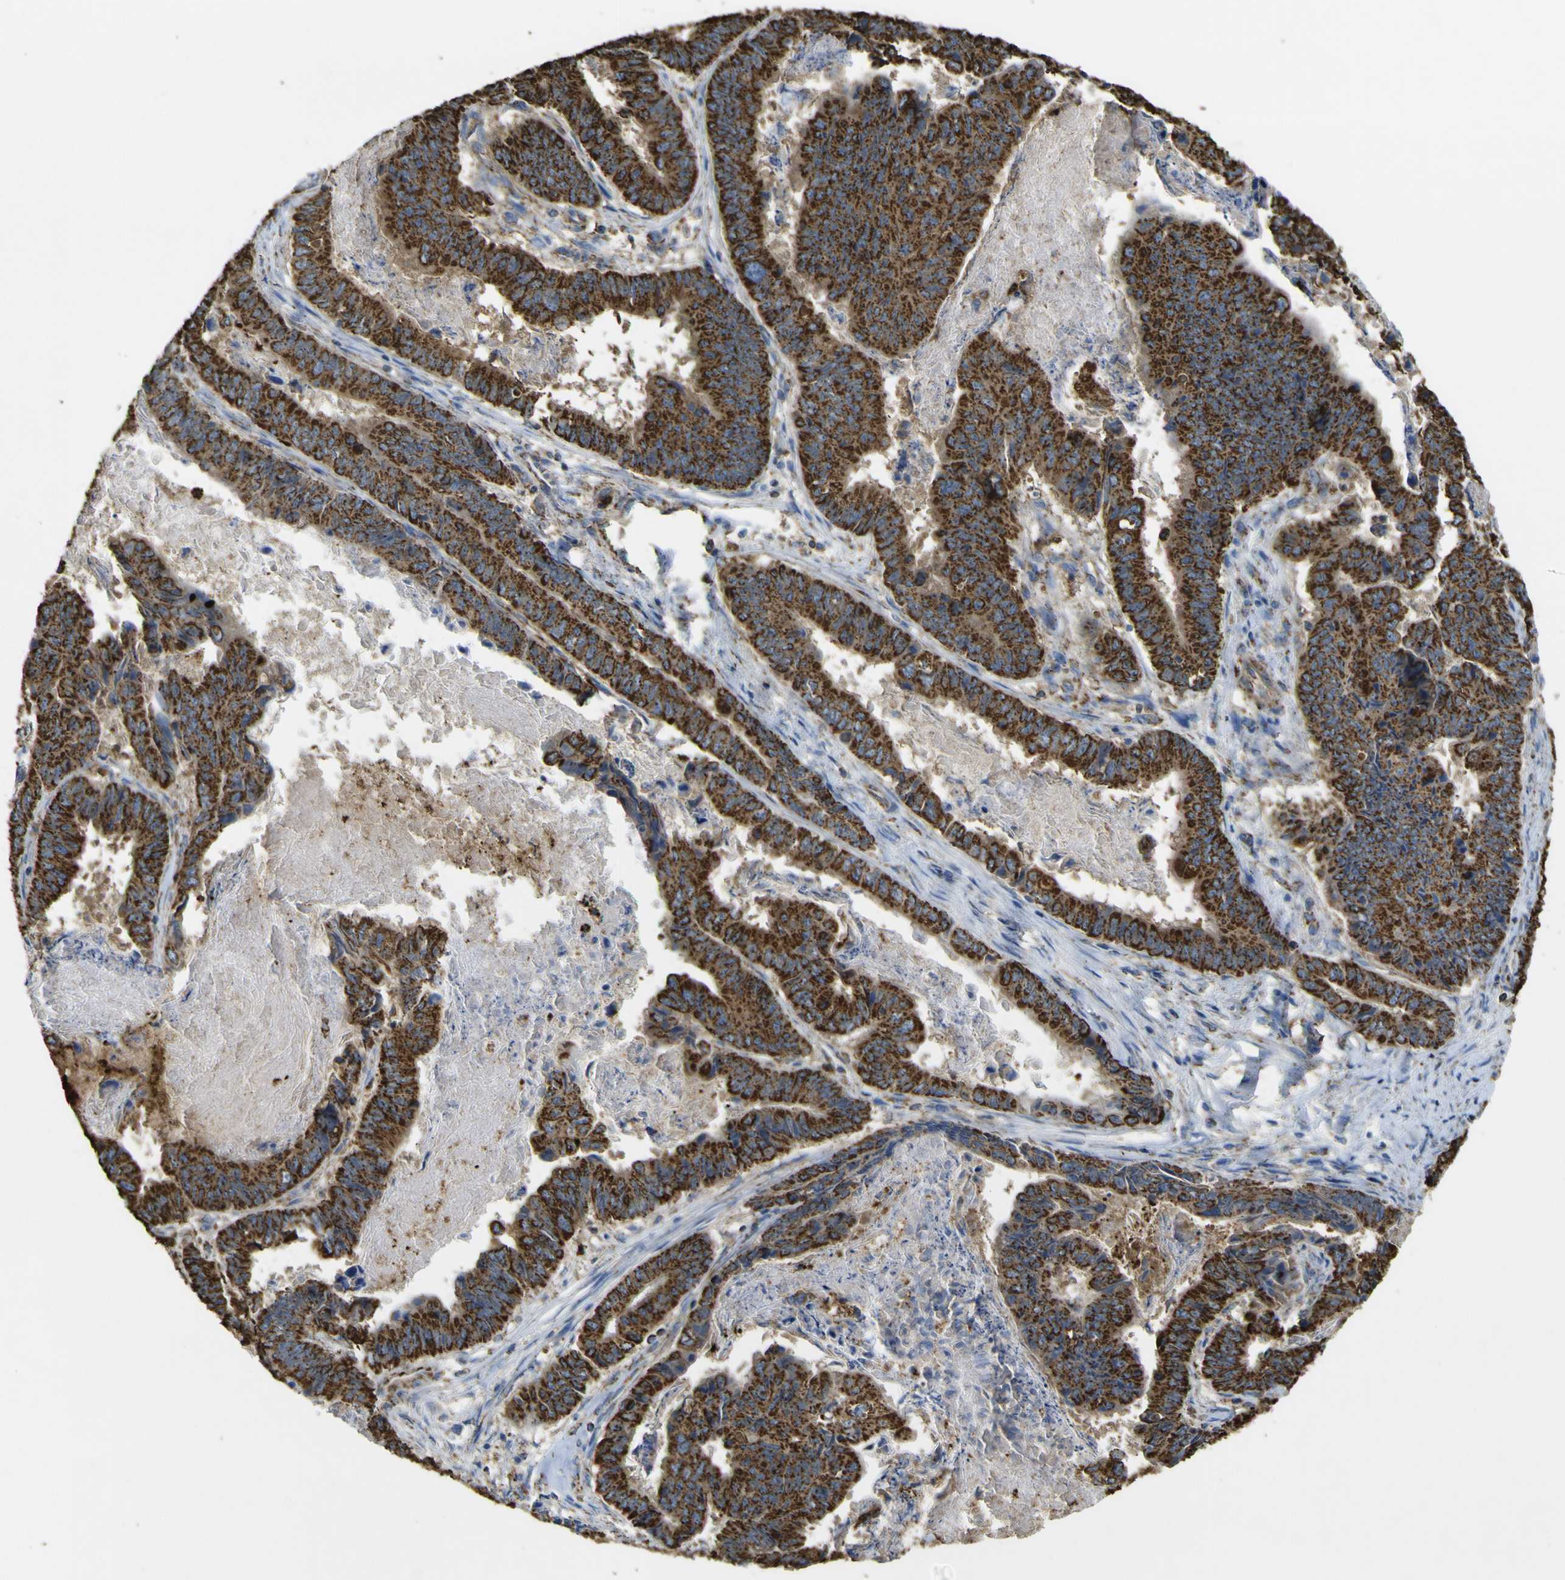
{"staining": {"intensity": "strong", "quantity": ">75%", "location": "cytoplasmic/membranous"}, "tissue": "stomach cancer", "cell_type": "Tumor cells", "image_type": "cancer", "snomed": [{"axis": "morphology", "description": "Adenocarcinoma, NOS"}, {"axis": "topography", "description": "Stomach, lower"}], "caption": "A high-resolution micrograph shows immunohistochemistry staining of stomach cancer (adenocarcinoma), which reveals strong cytoplasmic/membranous expression in about >75% of tumor cells. (DAB (3,3'-diaminobenzidine) IHC with brightfield microscopy, high magnification).", "gene": "ACSL3", "patient": {"sex": "male", "age": 77}}